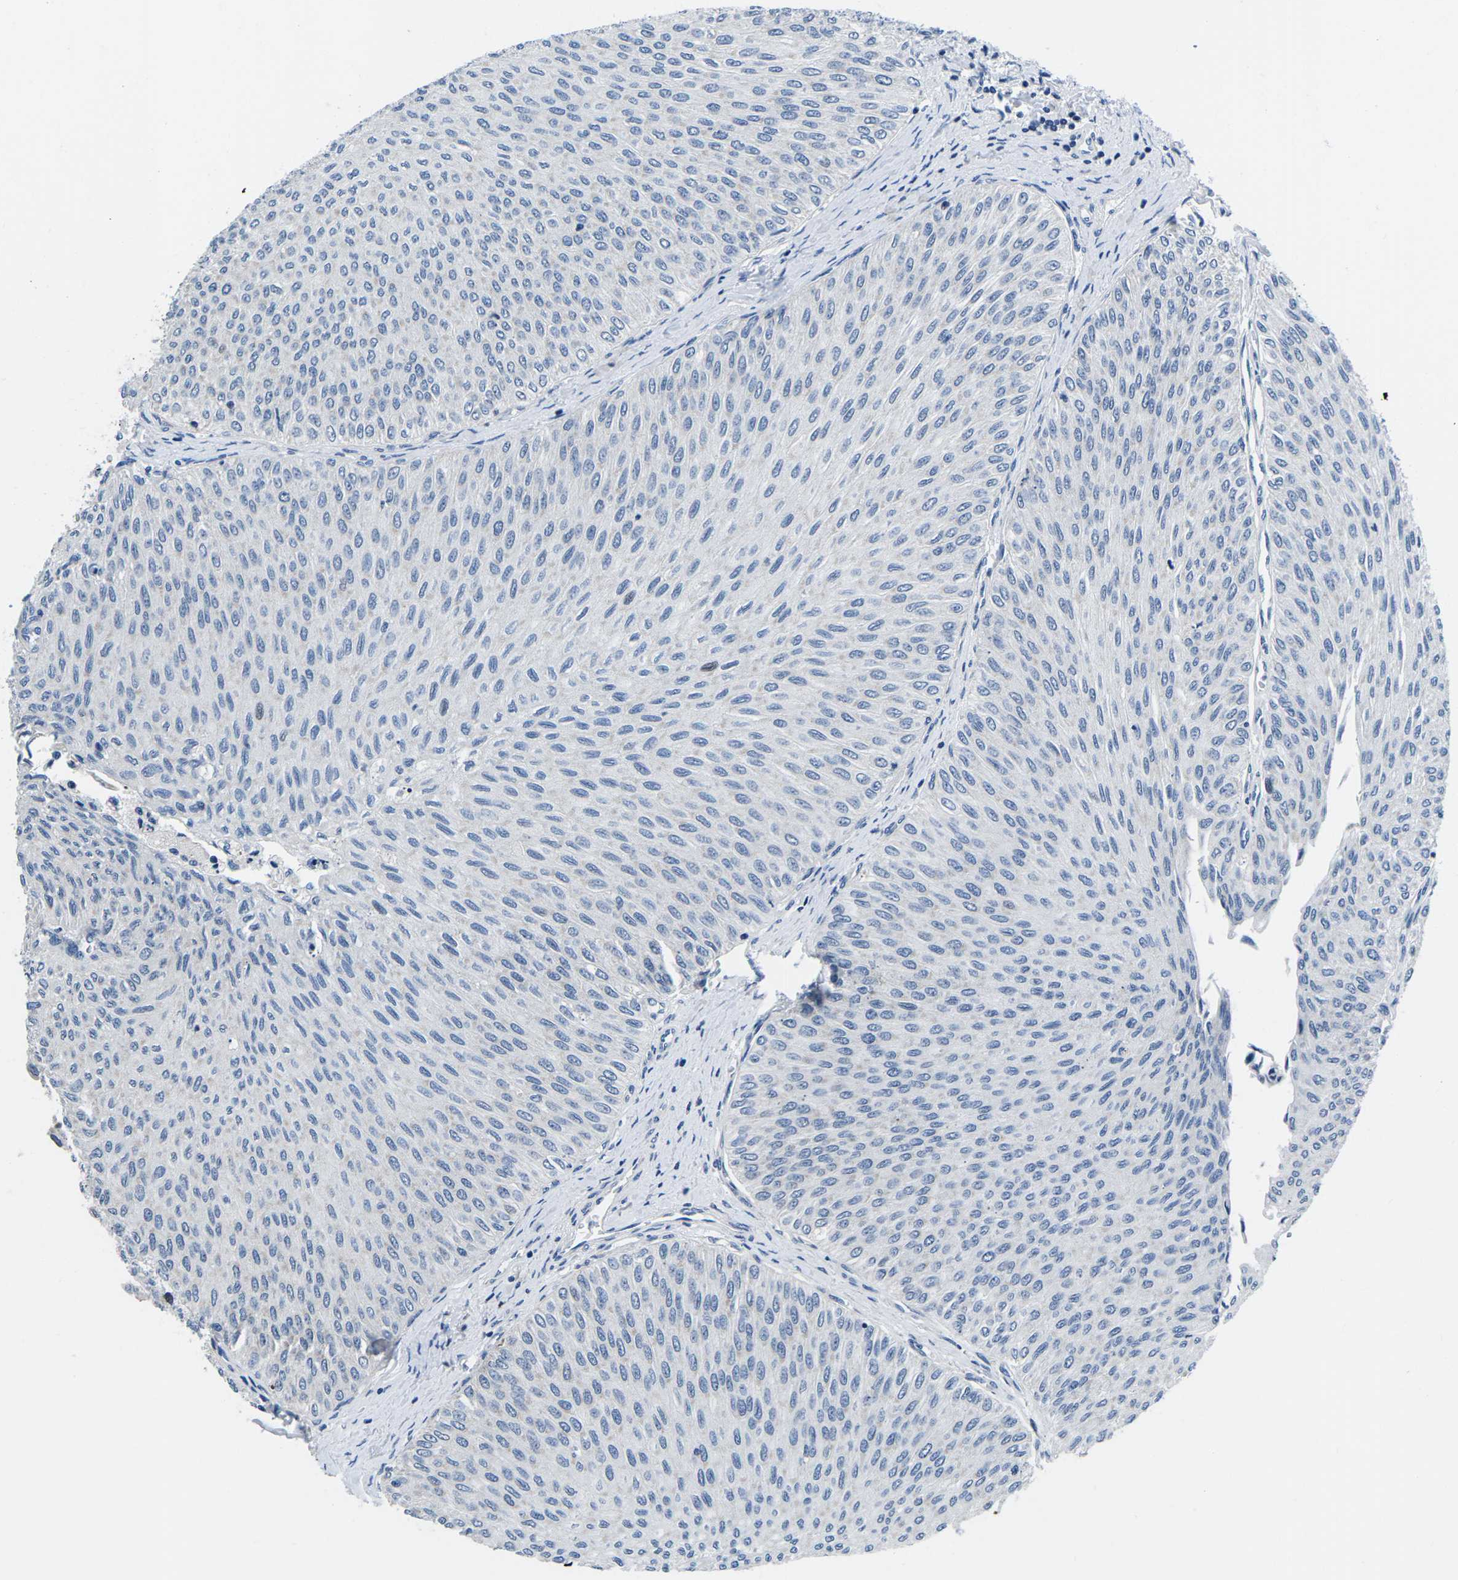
{"staining": {"intensity": "negative", "quantity": "none", "location": "none"}, "tissue": "urothelial cancer", "cell_type": "Tumor cells", "image_type": "cancer", "snomed": [{"axis": "morphology", "description": "Urothelial carcinoma, Low grade"}, {"axis": "topography", "description": "Urinary bladder"}], "caption": "Tumor cells show no significant protein staining in urothelial cancer. (DAB (3,3'-diaminobenzidine) immunohistochemistry, high magnification).", "gene": "CDC73", "patient": {"sex": "male", "age": 78}}